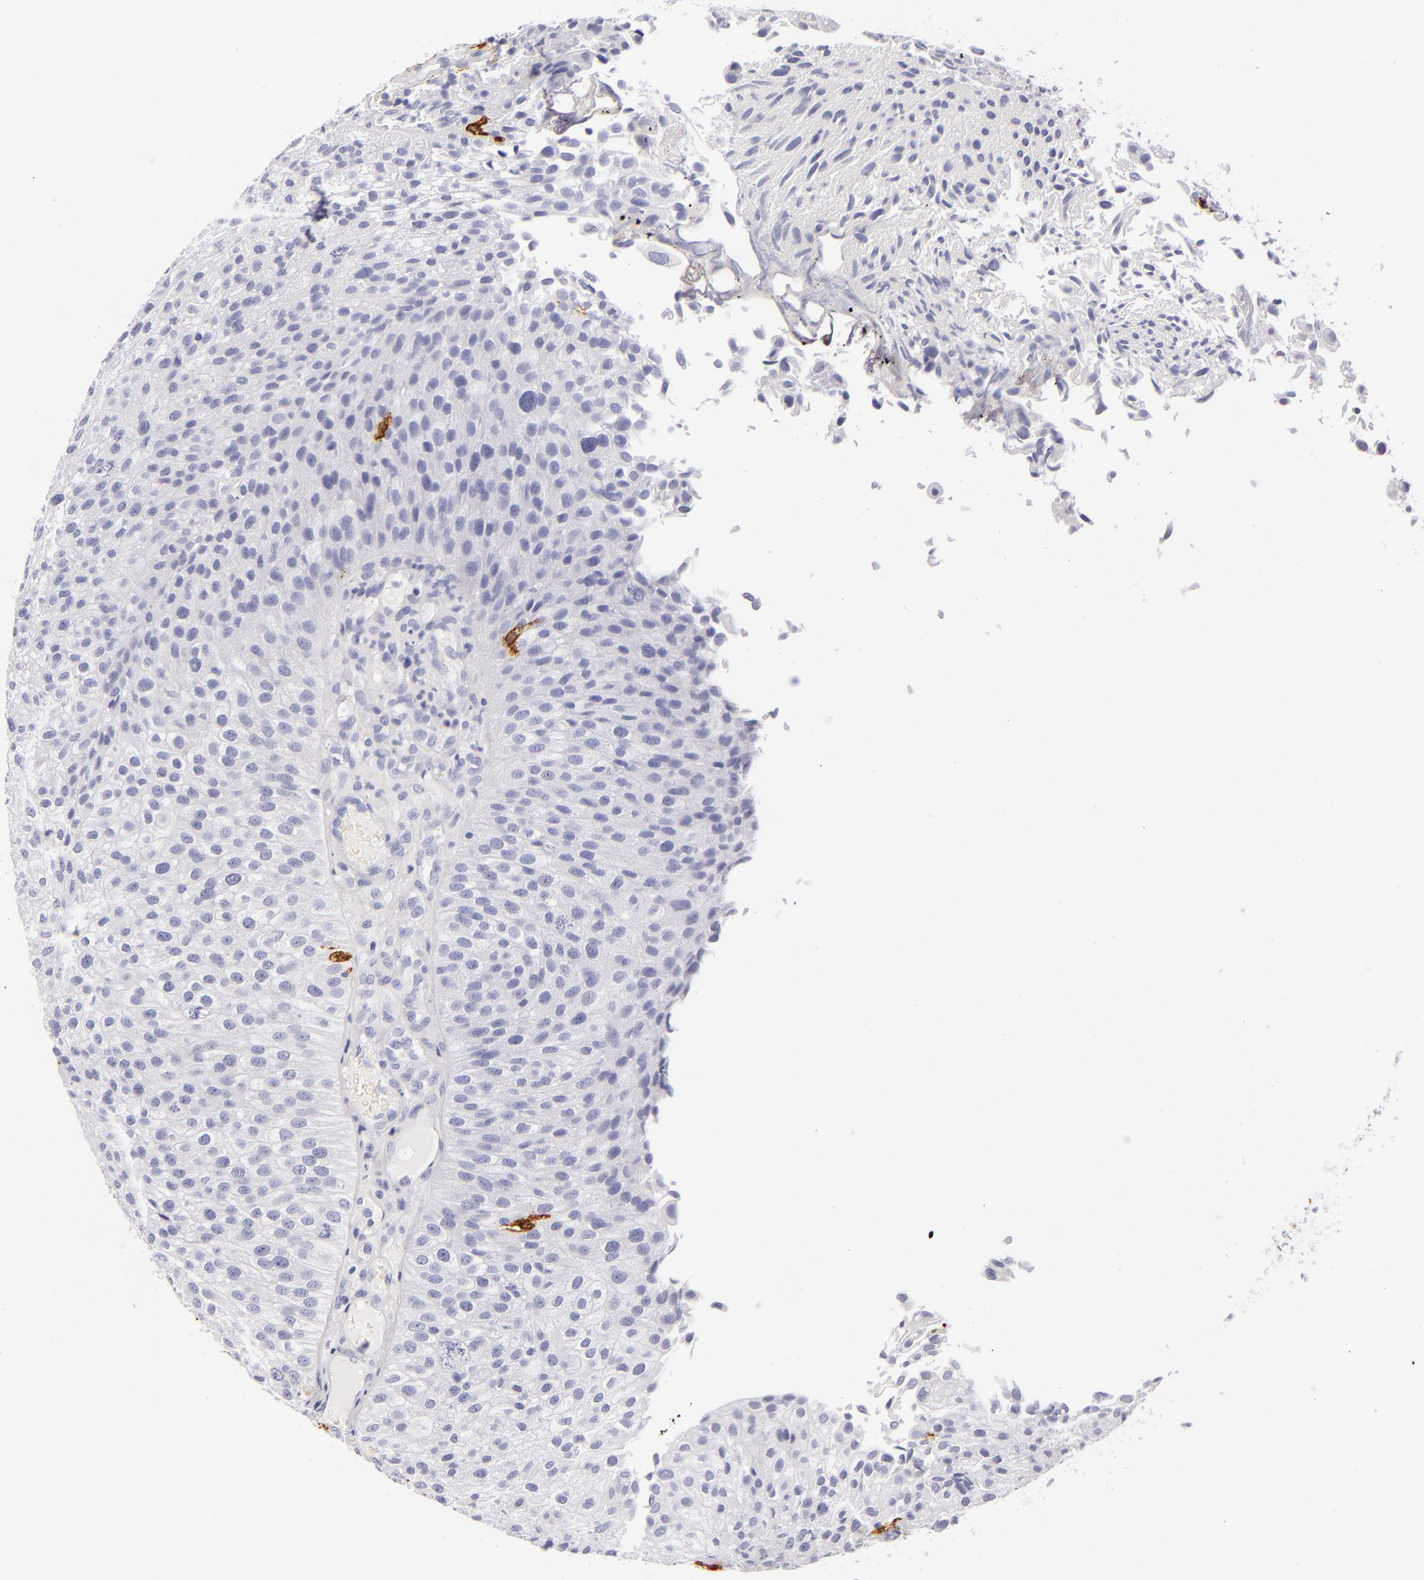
{"staining": {"intensity": "negative", "quantity": "none", "location": "none"}, "tissue": "urothelial cancer", "cell_type": "Tumor cells", "image_type": "cancer", "snomed": [{"axis": "morphology", "description": "Urothelial carcinoma, Low grade"}, {"axis": "topography", "description": "Urinary bladder"}], "caption": "IHC image of neoplastic tissue: low-grade urothelial carcinoma stained with DAB (3,3'-diaminobenzidine) reveals no significant protein positivity in tumor cells.", "gene": "CD207", "patient": {"sex": "female", "age": 89}}